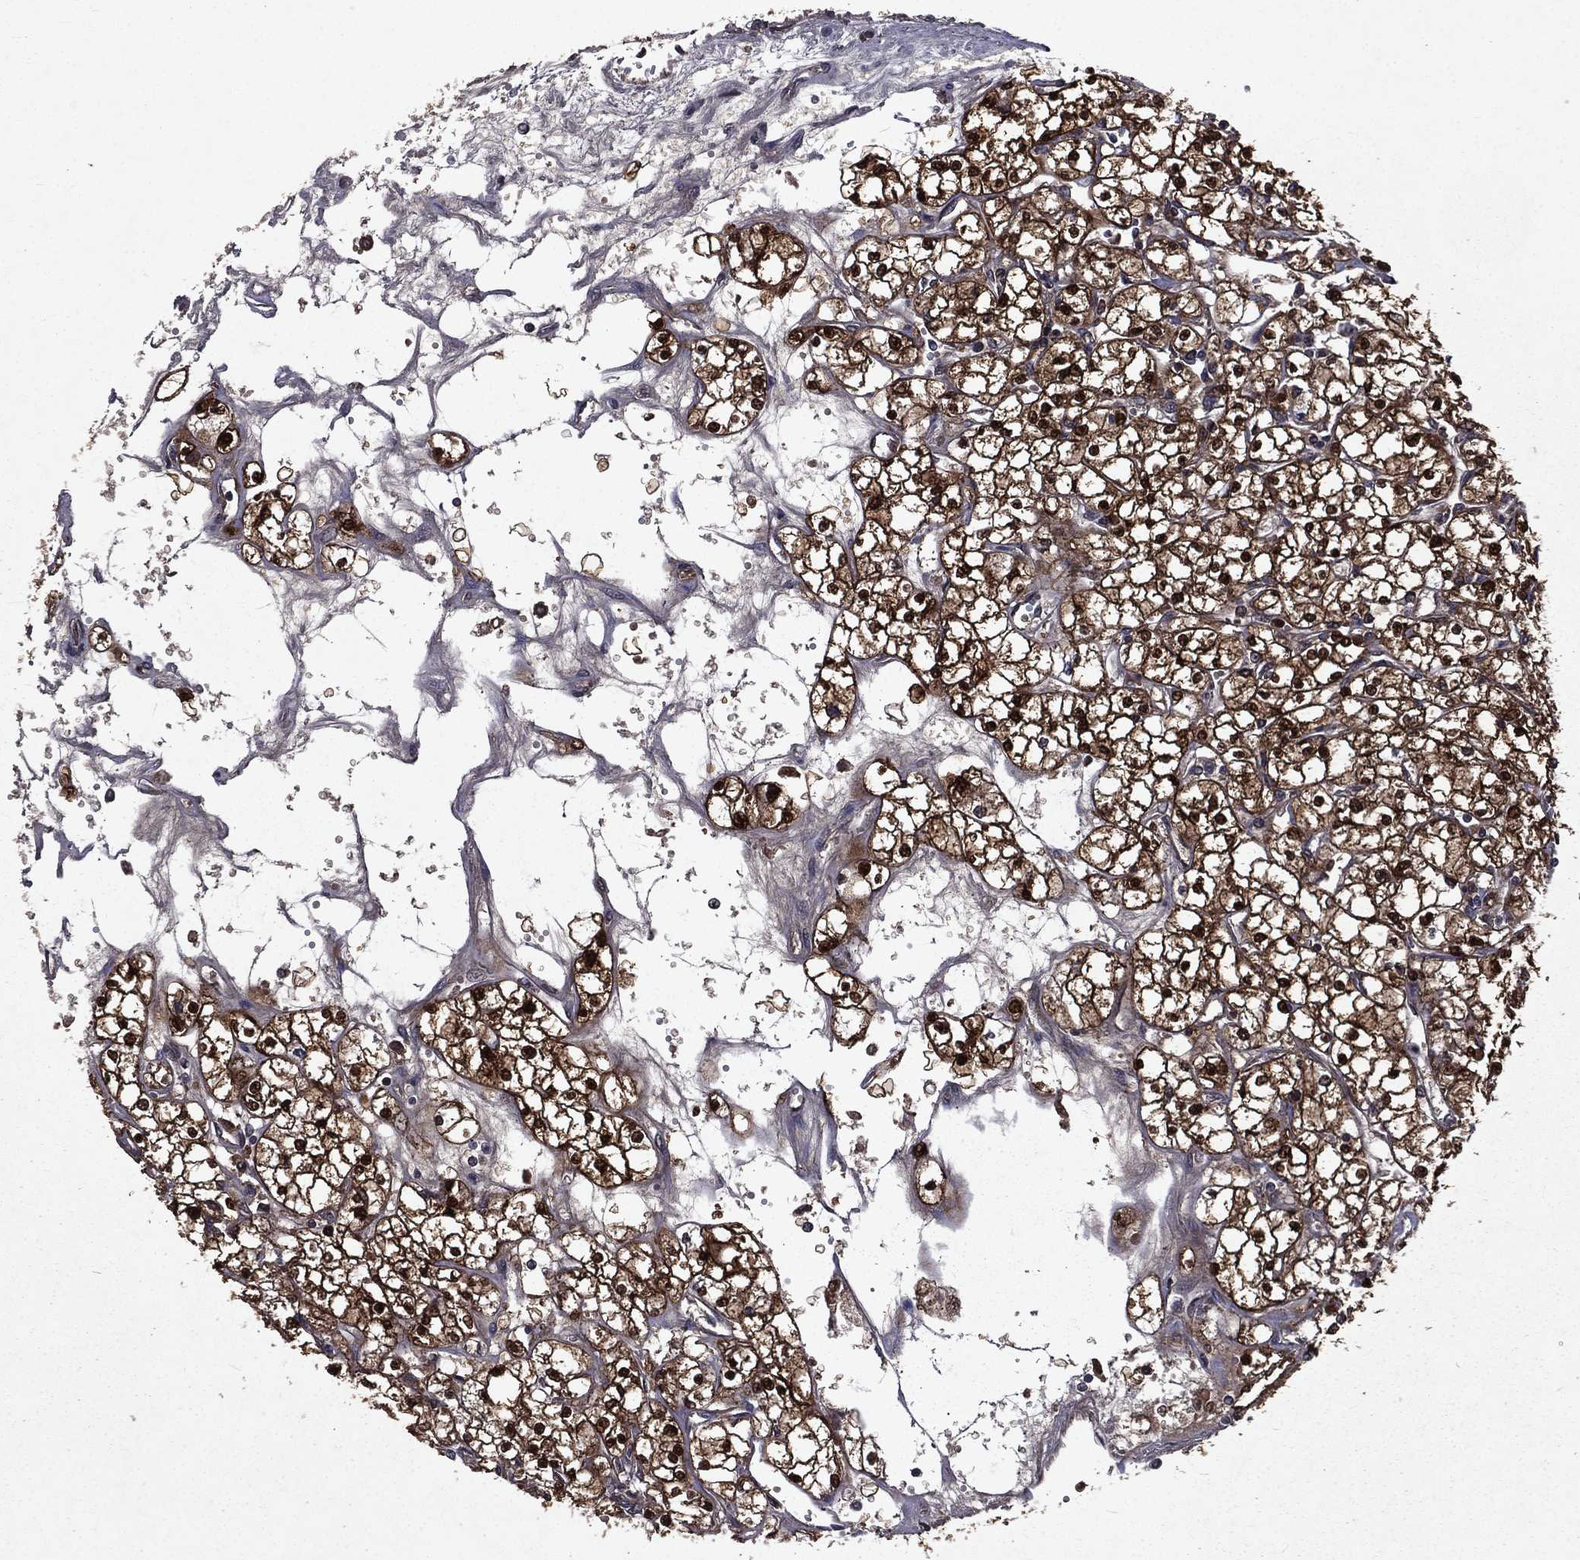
{"staining": {"intensity": "strong", "quantity": ">75%", "location": "cytoplasmic/membranous,nuclear"}, "tissue": "renal cancer", "cell_type": "Tumor cells", "image_type": "cancer", "snomed": [{"axis": "morphology", "description": "Adenocarcinoma, NOS"}, {"axis": "topography", "description": "Kidney"}], "caption": "A brown stain labels strong cytoplasmic/membranous and nuclear positivity of a protein in renal cancer (adenocarcinoma) tumor cells. (IHC, brightfield microscopy, high magnification).", "gene": "FGD1", "patient": {"sex": "male", "age": 67}}